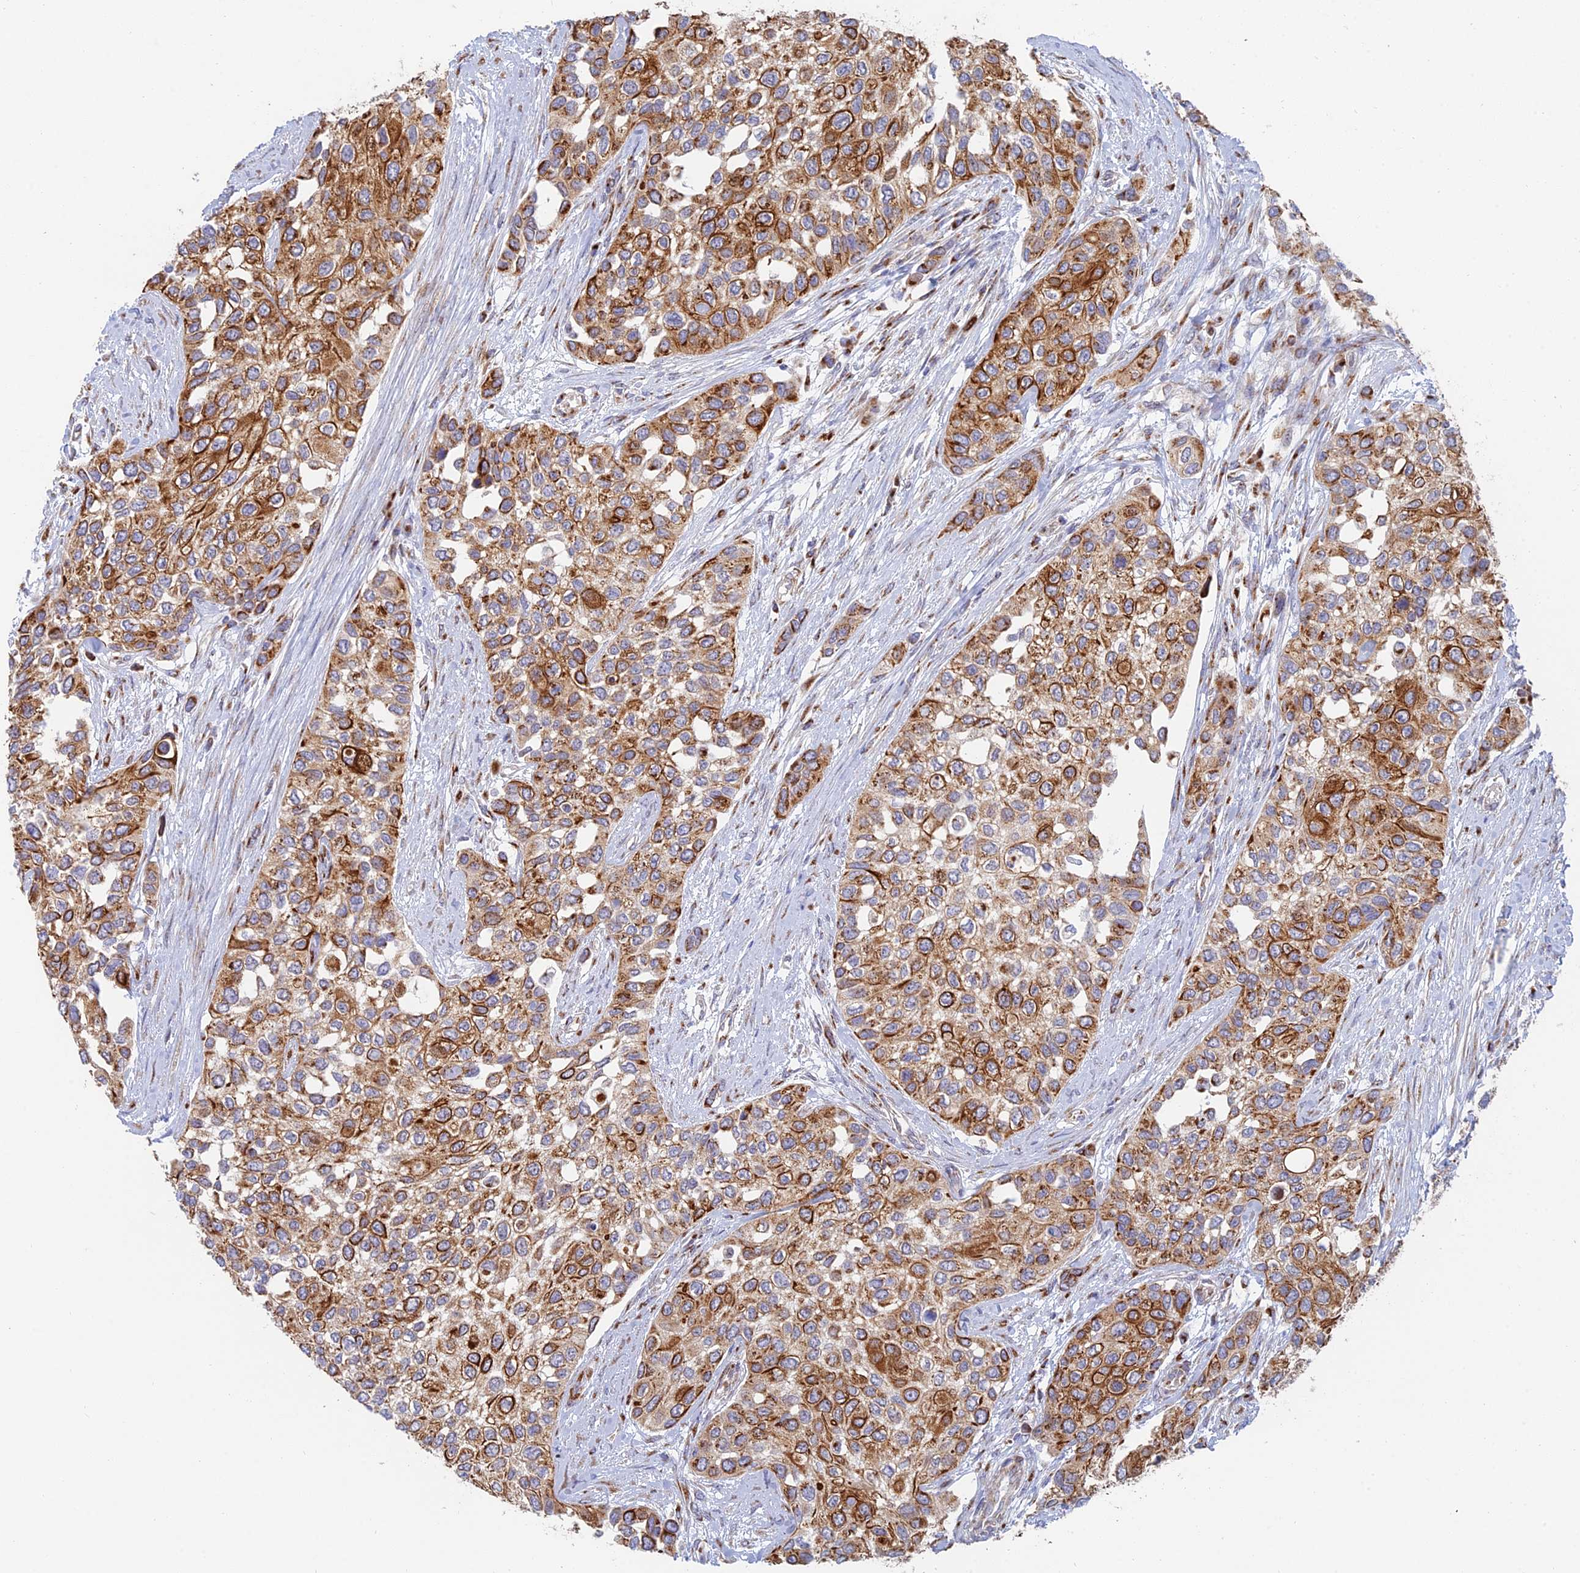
{"staining": {"intensity": "strong", "quantity": ">75%", "location": "cytoplasmic/membranous"}, "tissue": "urothelial cancer", "cell_type": "Tumor cells", "image_type": "cancer", "snomed": [{"axis": "morphology", "description": "Normal tissue, NOS"}, {"axis": "morphology", "description": "Urothelial carcinoma, High grade"}, {"axis": "topography", "description": "Vascular tissue"}, {"axis": "topography", "description": "Urinary bladder"}], "caption": "IHC (DAB) staining of high-grade urothelial carcinoma displays strong cytoplasmic/membranous protein staining in approximately >75% of tumor cells. (DAB IHC, brown staining for protein, blue staining for nuclei).", "gene": "HS2ST1", "patient": {"sex": "female", "age": 56}}